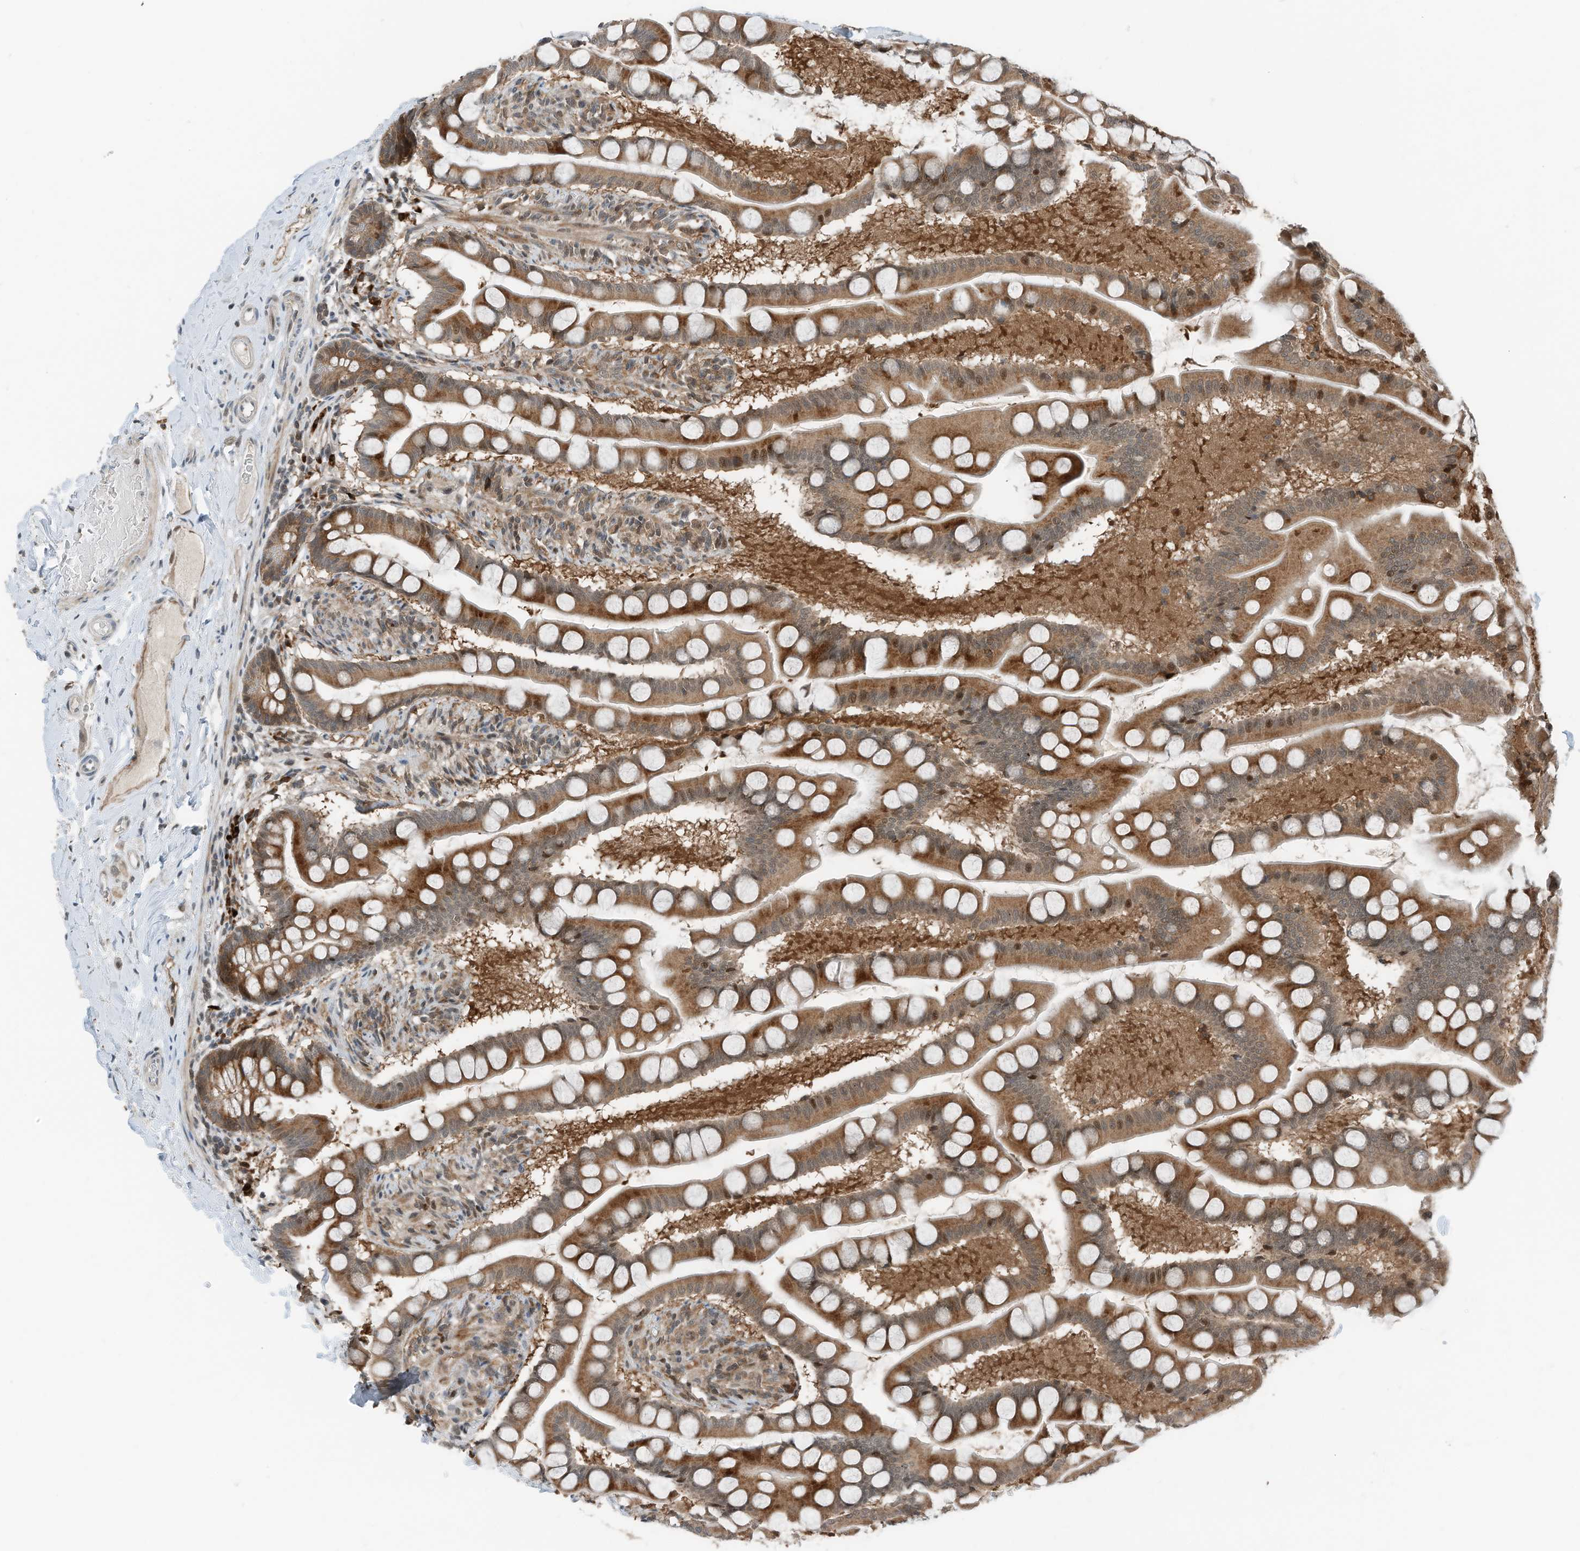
{"staining": {"intensity": "strong", "quantity": ">75%", "location": "cytoplasmic/membranous,nuclear"}, "tissue": "small intestine", "cell_type": "Glandular cells", "image_type": "normal", "snomed": [{"axis": "morphology", "description": "Normal tissue, NOS"}, {"axis": "topography", "description": "Small intestine"}], "caption": "Normal small intestine displays strong cytoplasmic/membranous,nuclear expression in about >75% of glandular cells, visualized by immunohistochemistry.", "gene": "RMND1", "patient": {"sex": "male", "age": 41}}